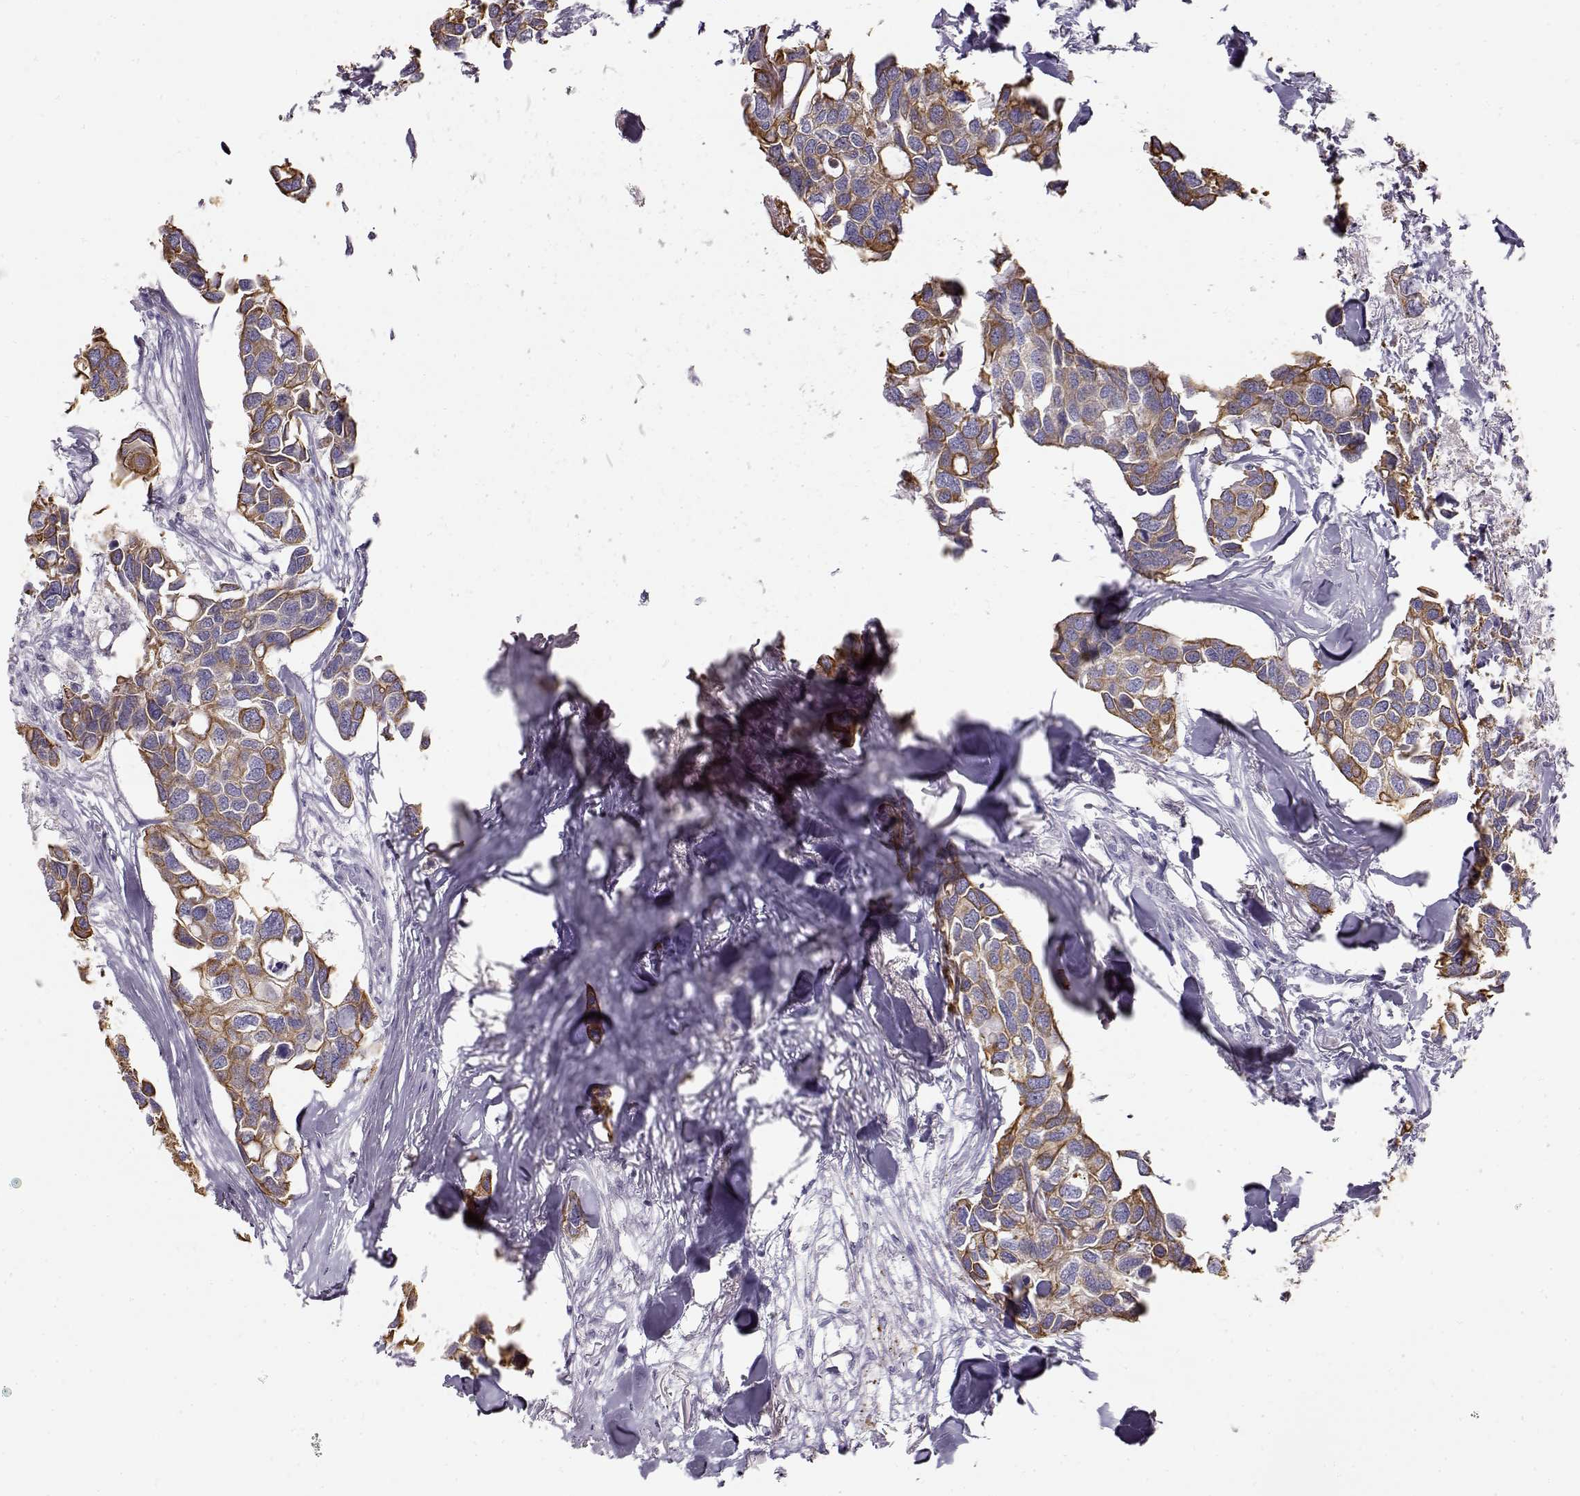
{"staining": {"intensity": "strong", "quantity": "25%-75%", "location": "cytoplasmic/membranous"}, "tissue": "breast cancer", "cell_type": "Tumor cells", "image_type": "cancer", "snomed": [{"axis": "morphology", "description": "Duct carcinoma"}, {"axis": "topography", "description": "Breast"}], "caption": "Immunohistochemistry (IHC) of human intraductal carcinoma (breast) reveals high levels of strong cytoplasmic/membranous positivity in approximately 25%-75% of tumor cells. (IHC, brightfield microscopy, high magnification).", "gene": "S100B", "patient": {"sex": "female", "age": 83}}